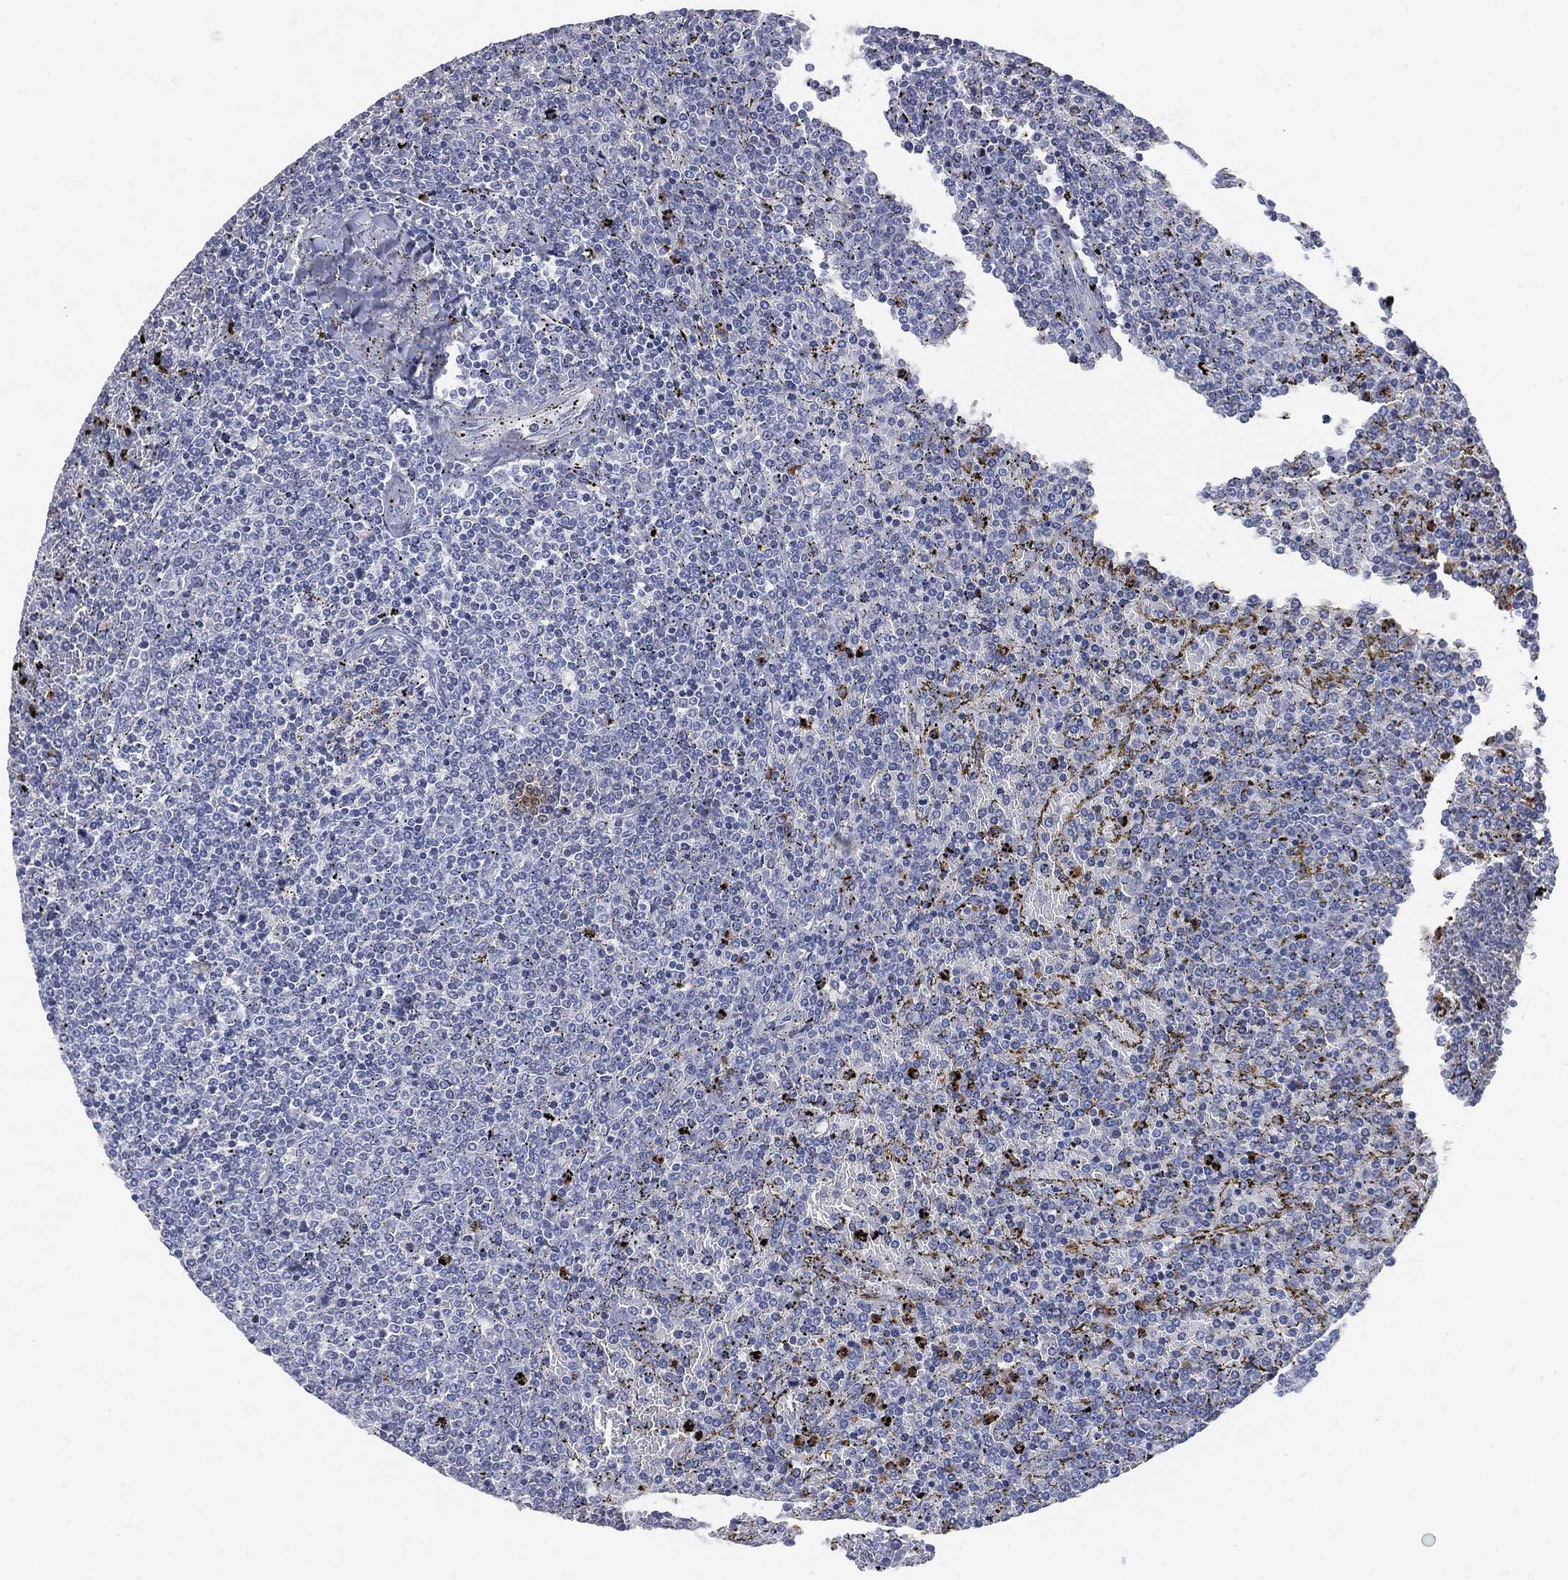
{"staining": {"intensity": "negative", "quantity": "none", "location": "none"}, "tissue": "lymphoma", "cell_type": "Tumor cells", "image_type": "cancer", "snomed": [{"axis": "morphology", "description": "Malignant lymphoma, non-Hodgkin's type, Low grade"}, {"axis": "topography", "description": "Spleen"}], "caption": "Tumor cells are negative for brown protein staining in lymphoma.", "gene": "BTK", "patient": {"sex": "female", "age": 77}}